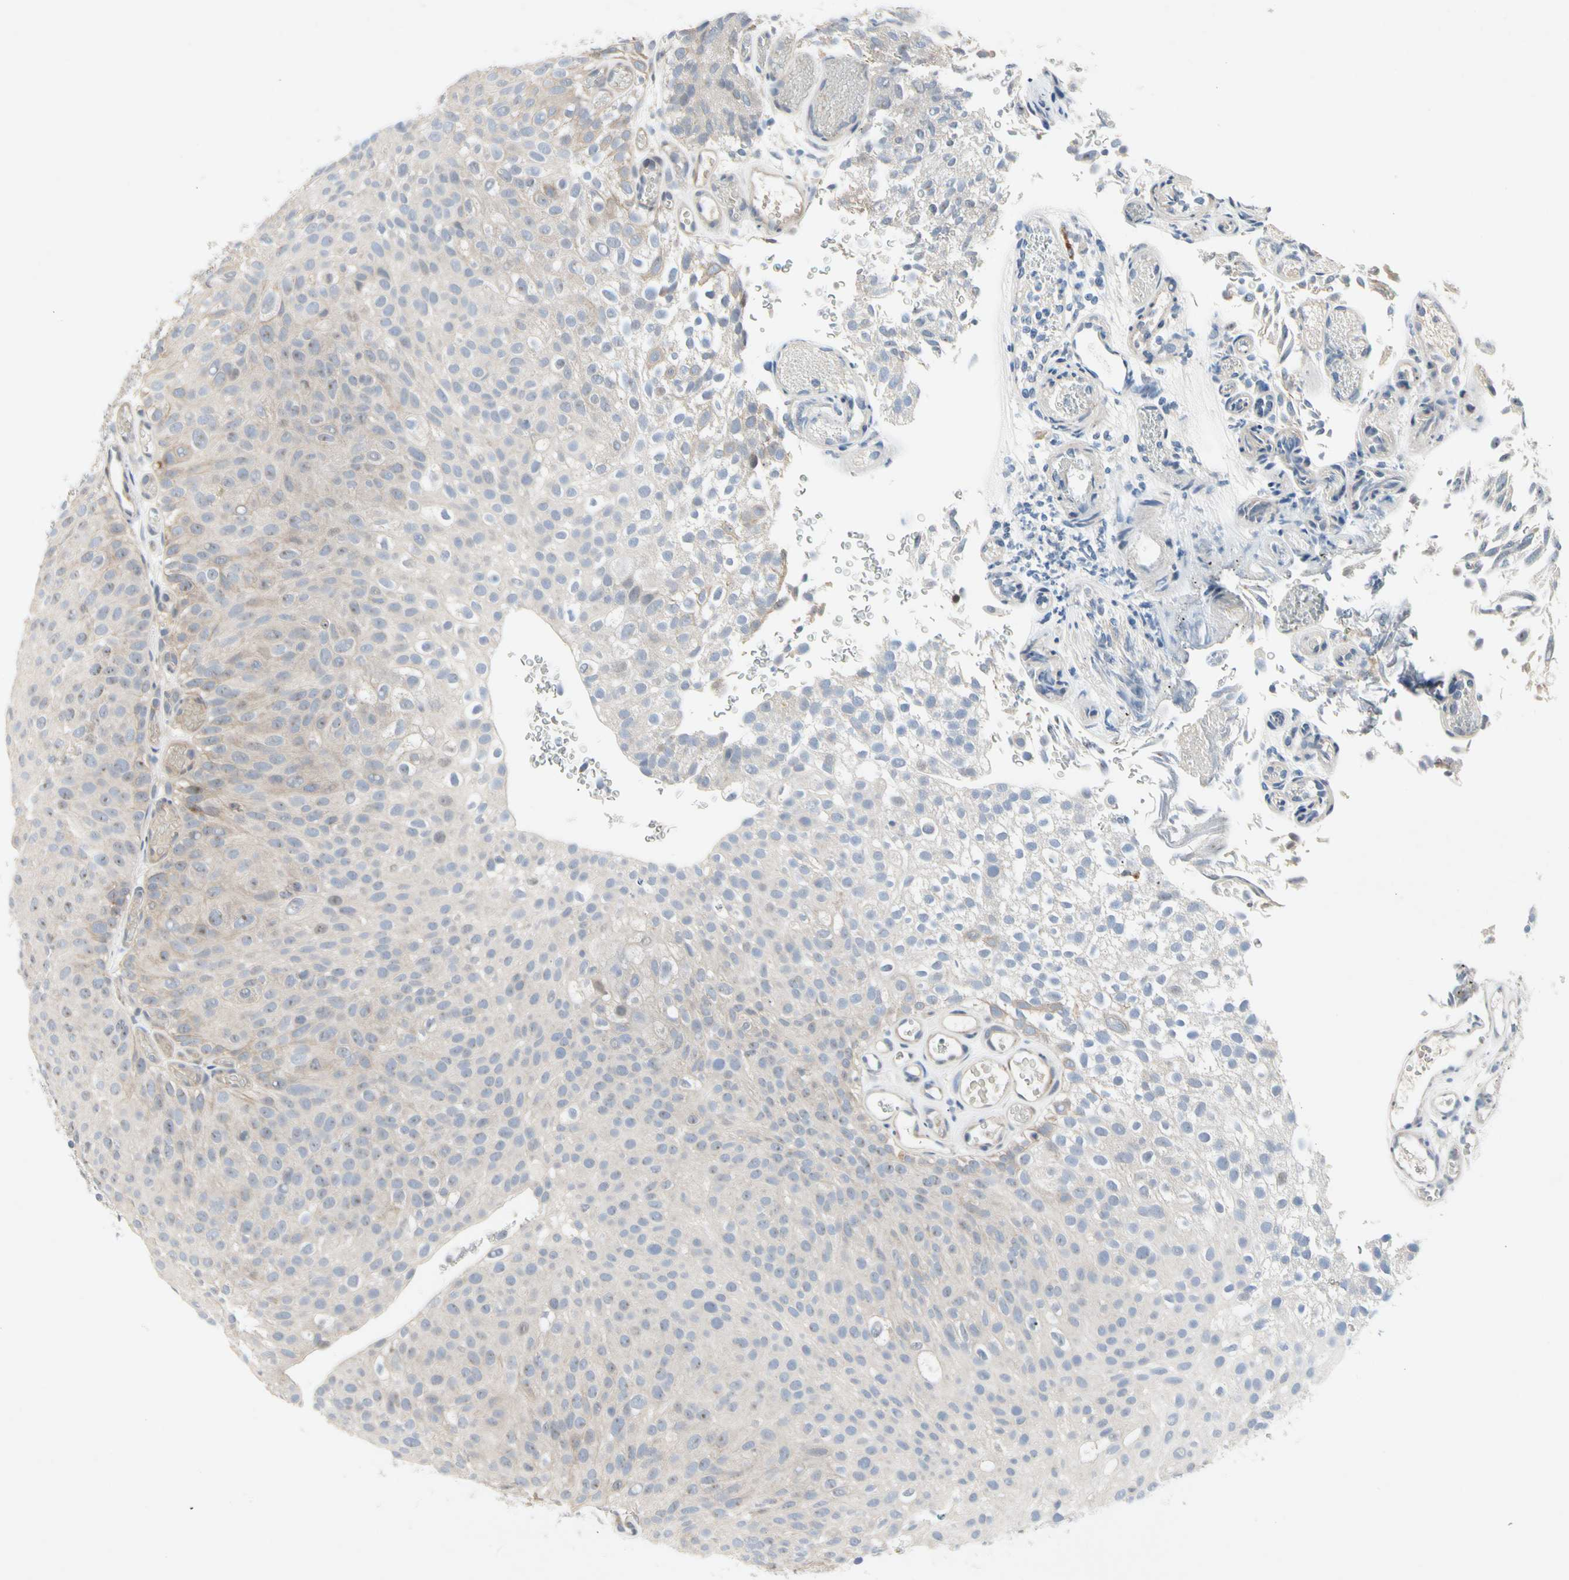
{"staining": {"intensity": "negative", "quantity": "none", "location": "none"}, "tissue": "urothelial cancer", "cell_type": "Tumor cells", "image_type": "cancer", "snomed": [{"axis": "morphology", "description": "Urothelial carcinoma, Low grade"}, {"axis": "topography", "description": "Urinary bladder"}], "caption": "This is an immunohistochemistry histopathology image of low-grade urothelial carcinoma. There is no expression in tumor cells.", "gene": "GAS6", "patient": {"sex": "male", "age": 78}}